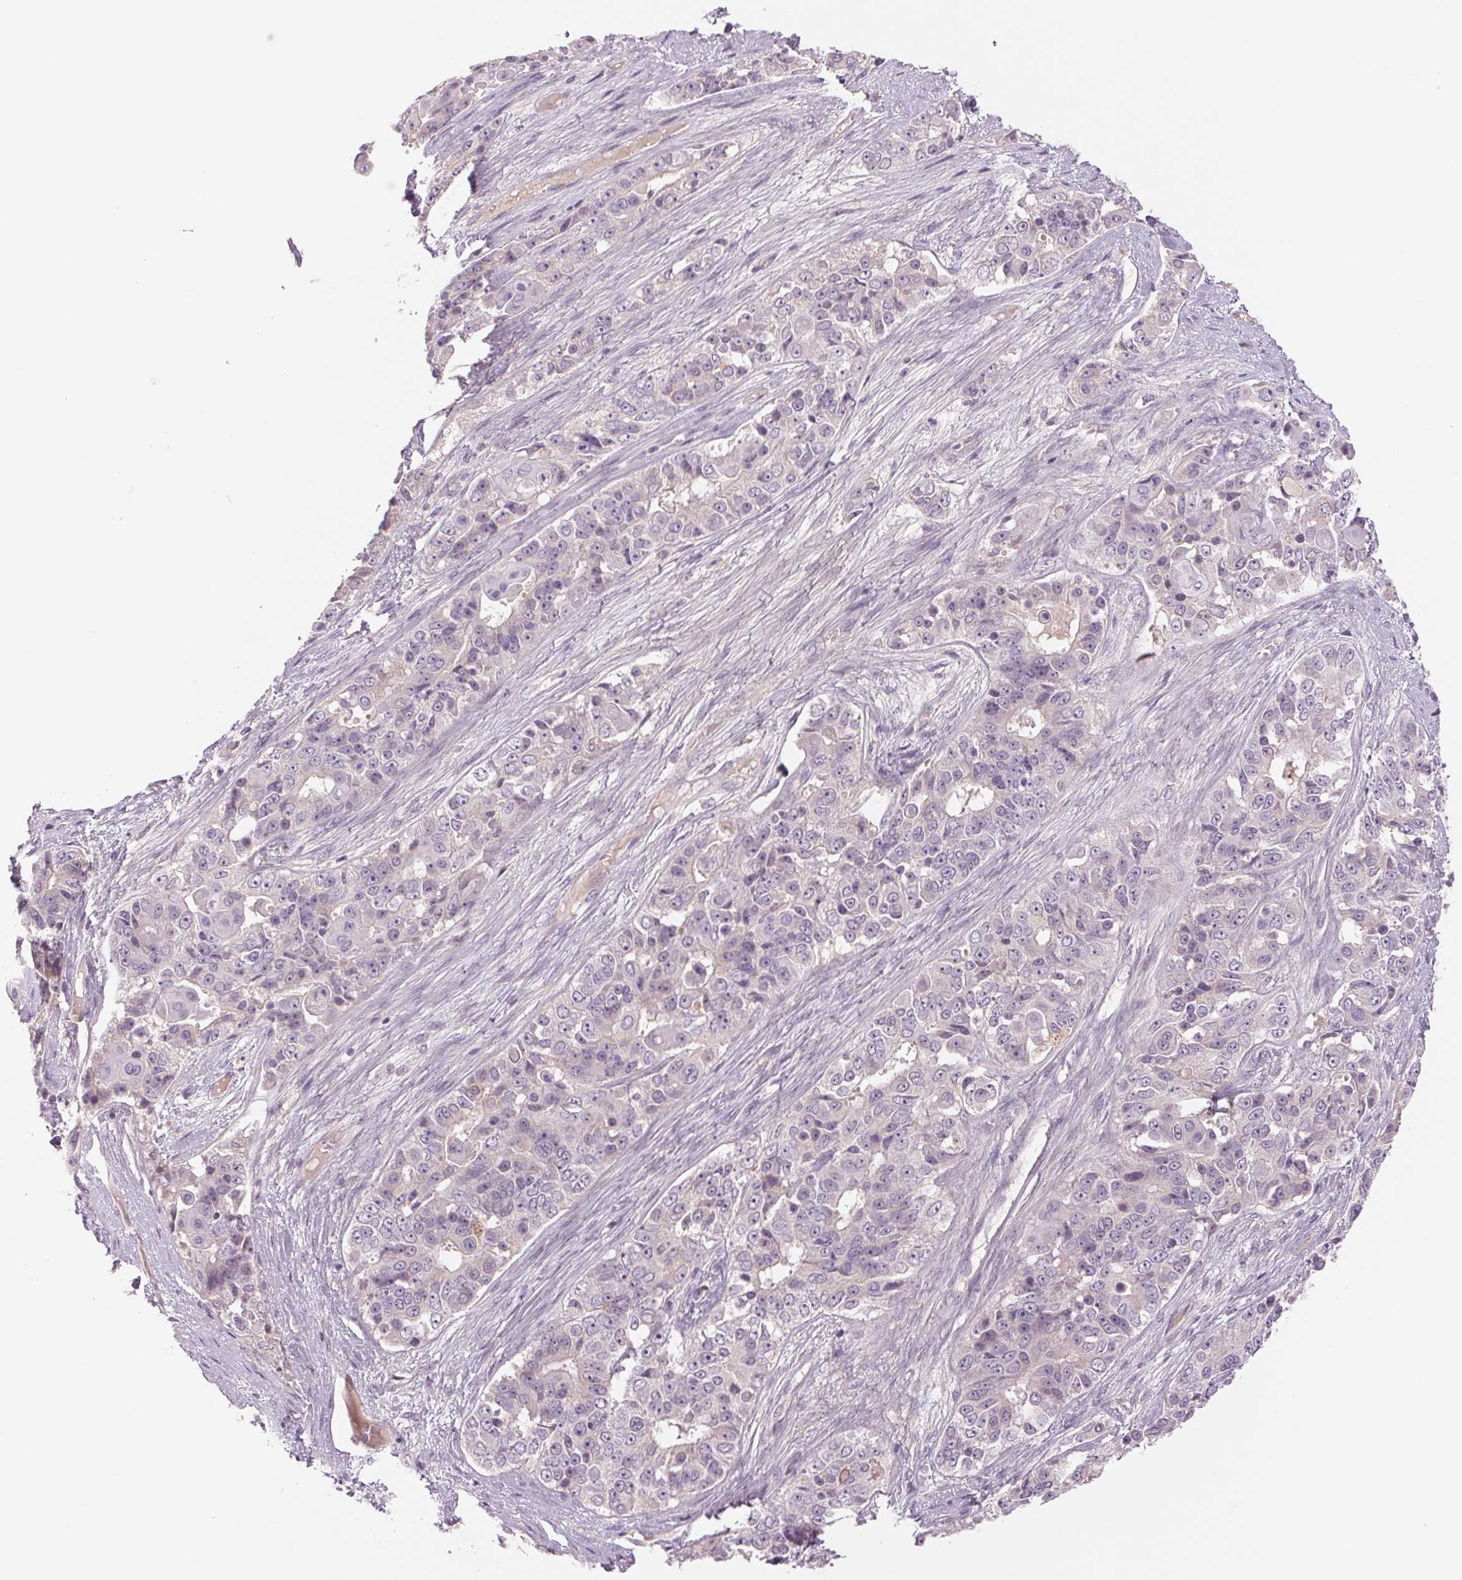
{"staining": {"intensity": "negative", "quantity": "none", "location": "none"}, "tissue": "ovarian cancer", "cell_type": "Tumor cells", "image_type": "cancer", "snomed": [{"axis": "morphology", "description": "Carcinoma, endometroid"}, {"axis": "topography", "description": "Ovary"}], "caption": "Human ovarian endometroid carcinoma stained for a protein using immunohistochemistry shows no expression in tumor cells.", "gene": "PPIA", "patient": {"sex": "female", "age": 51}}